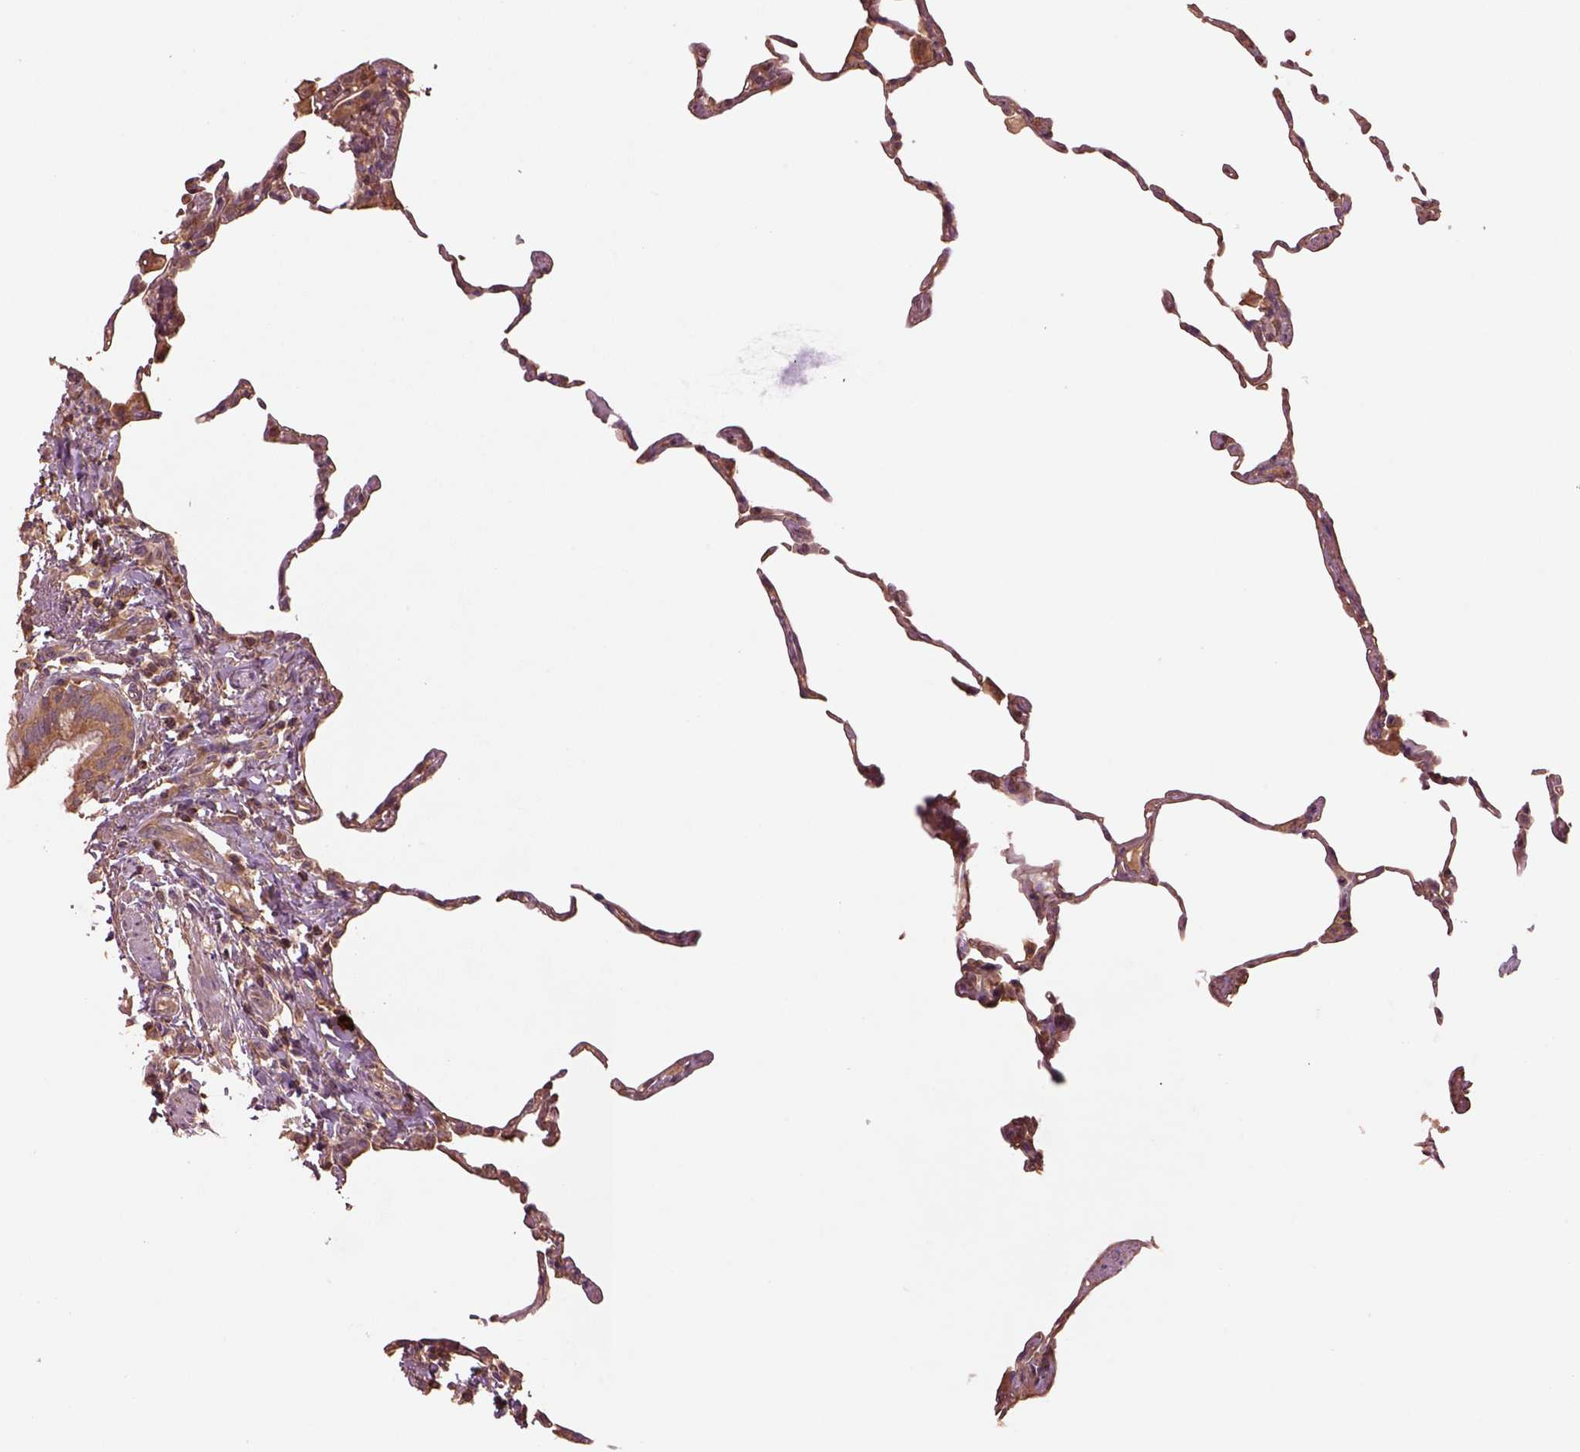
{"staining": {"intensity": "moderate", "quantity": "25%-75%", "location": "cytoplasmic/membranous"}, "tissue": "lung", "cell_type": "Alveolar cells", "image_type": "normal", "snomed": [{"axis": "morphology", "description": "Normal tissue, NOS"}, {"axis": "topography", "description": "Lung"}], "caption": "High-magnification brightfield microscopy of unremarkable lung stained with DAB (brown) and counterstained with hematoxylin (blue). alveolar cells exhibit moderate cytoplasmic/membranous expression is identified in approximately25%-75% of cells.", "gene": "TRADD", "patient": {"sex": "female", "age": 57}}